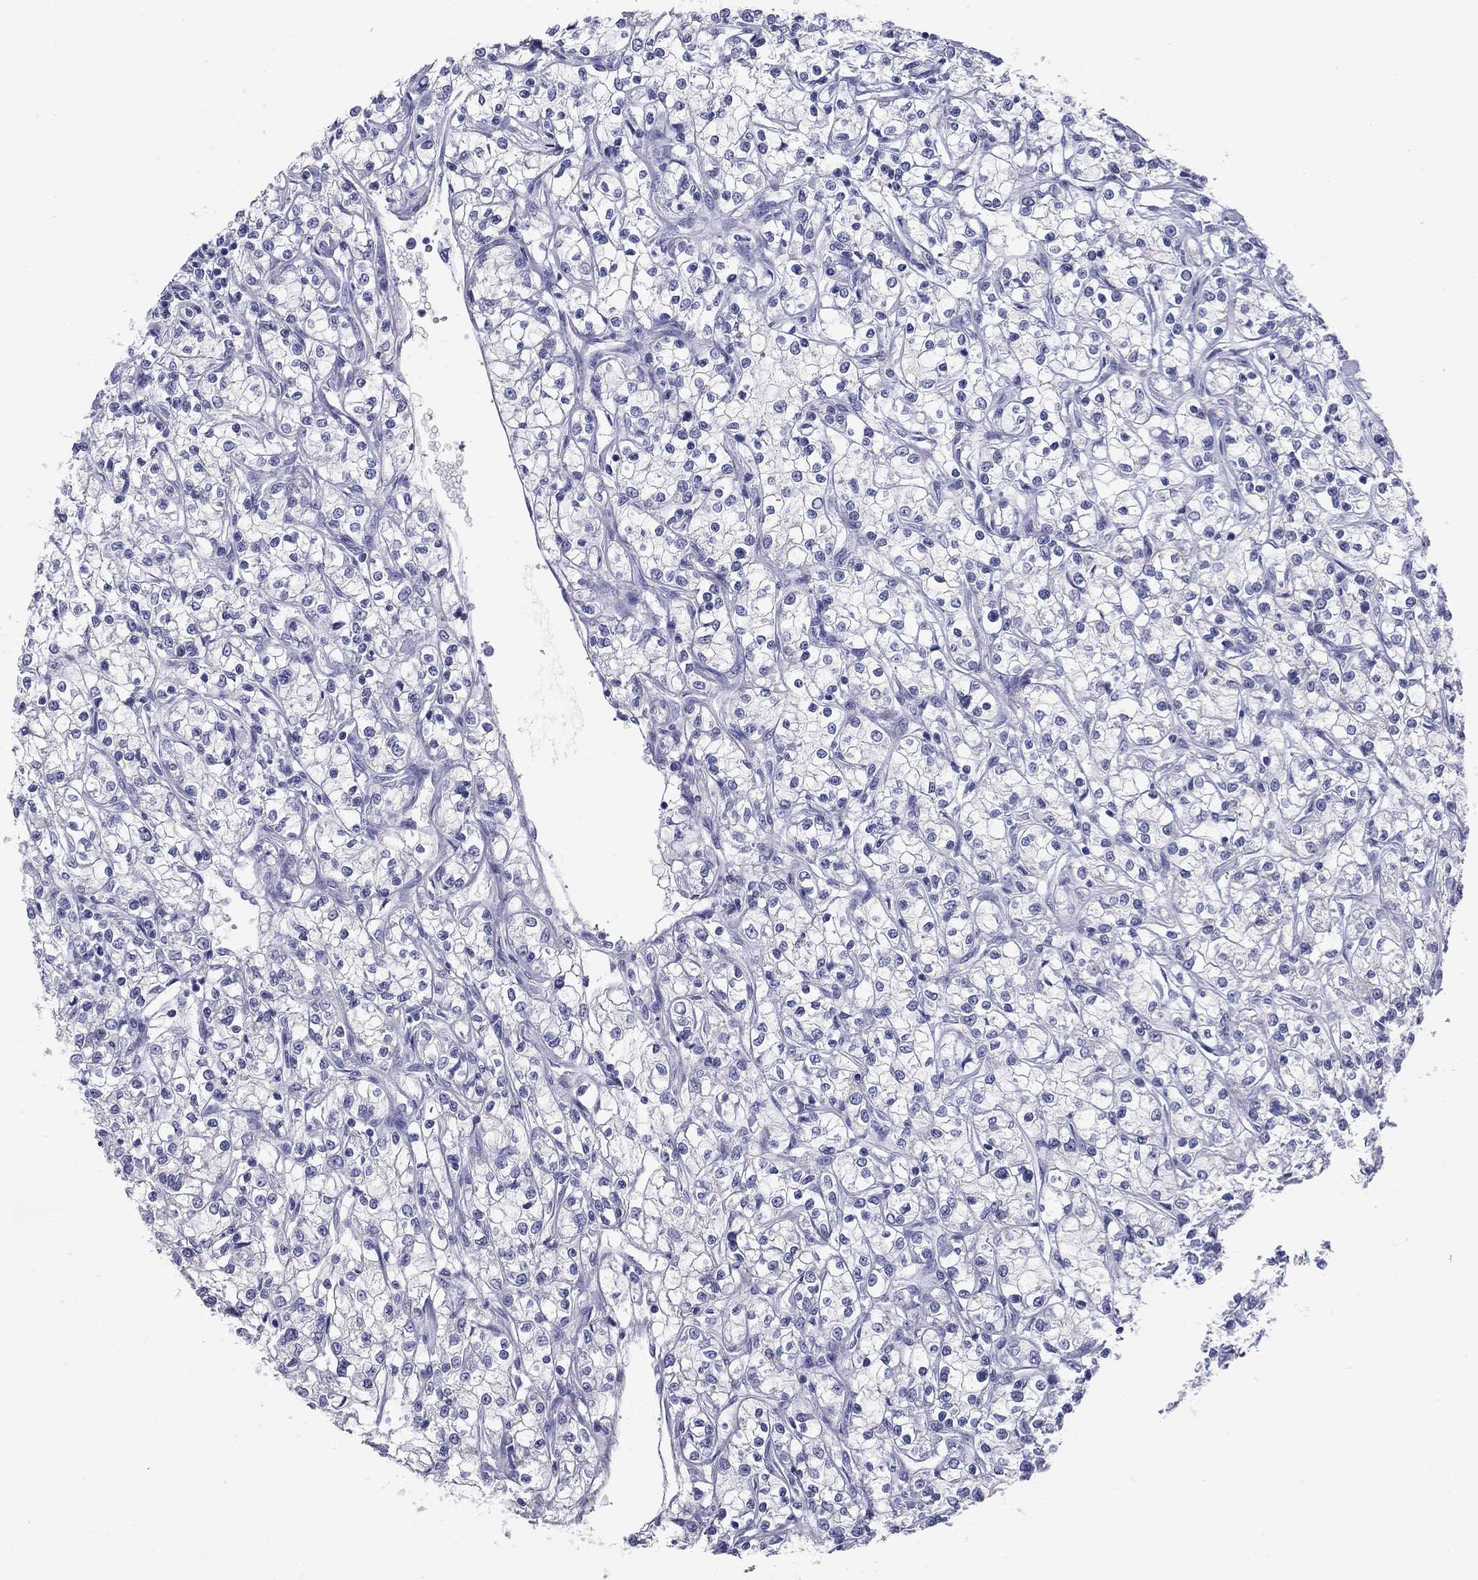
{"staining": {"intensity": "negative", "quantity": "none", "location": "none"}, "tissue": "renal cancer", "cell_type": "Tumor cells", "image_type": "cancer", "snomed": [{"axis": "morphology", "description": "Adenocarcinoma, NOS"}, {"axis": "topography", "description": "Kidney"}], "caption": "Histopathology image shows no significant protein expression in tumor cells of renal adenocarcinoma.", "gene": "NPPA", "patient": {"sex": "female", "age": 59}}